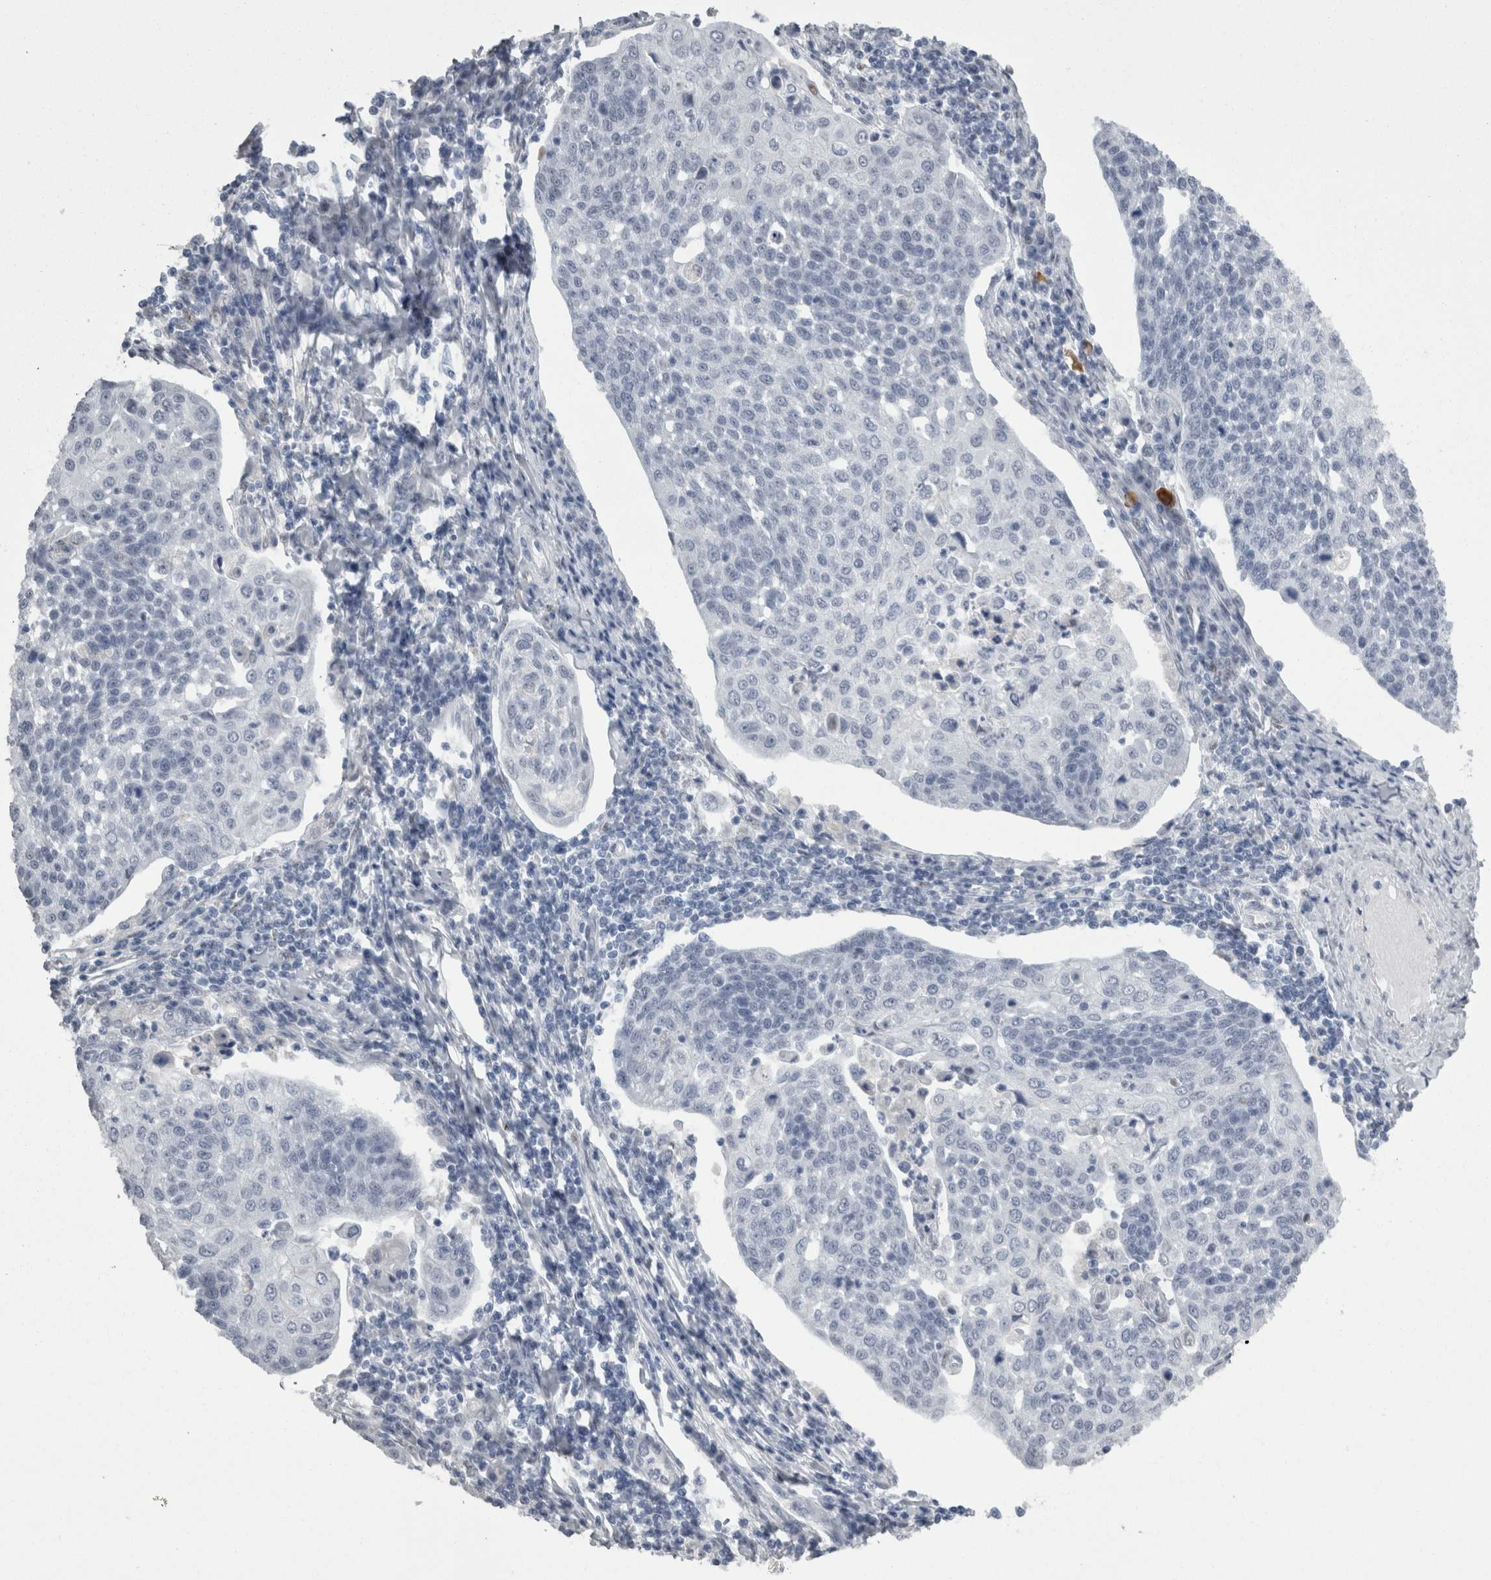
{"staining": {"intensity": "negative", "quantity": "none", "location": "none"}, "tissue": "cervical cancer", "cell_type": "Tumor cells", "image_type": "cancer", "snomed": [{"axis": "morphology", "description": "Squamous cell carcinoma, NOS"}, {"axis": "topography", "description": "Cervix"}], "caption": "Immunohistochemistry micrograph of human cervical cancer (squamous cell carcinoma) stained for a protein (brown), which shows no expression in tumor cells.", "gene": "C1orf54", "patient": {"sex": "female", "age": 34}}